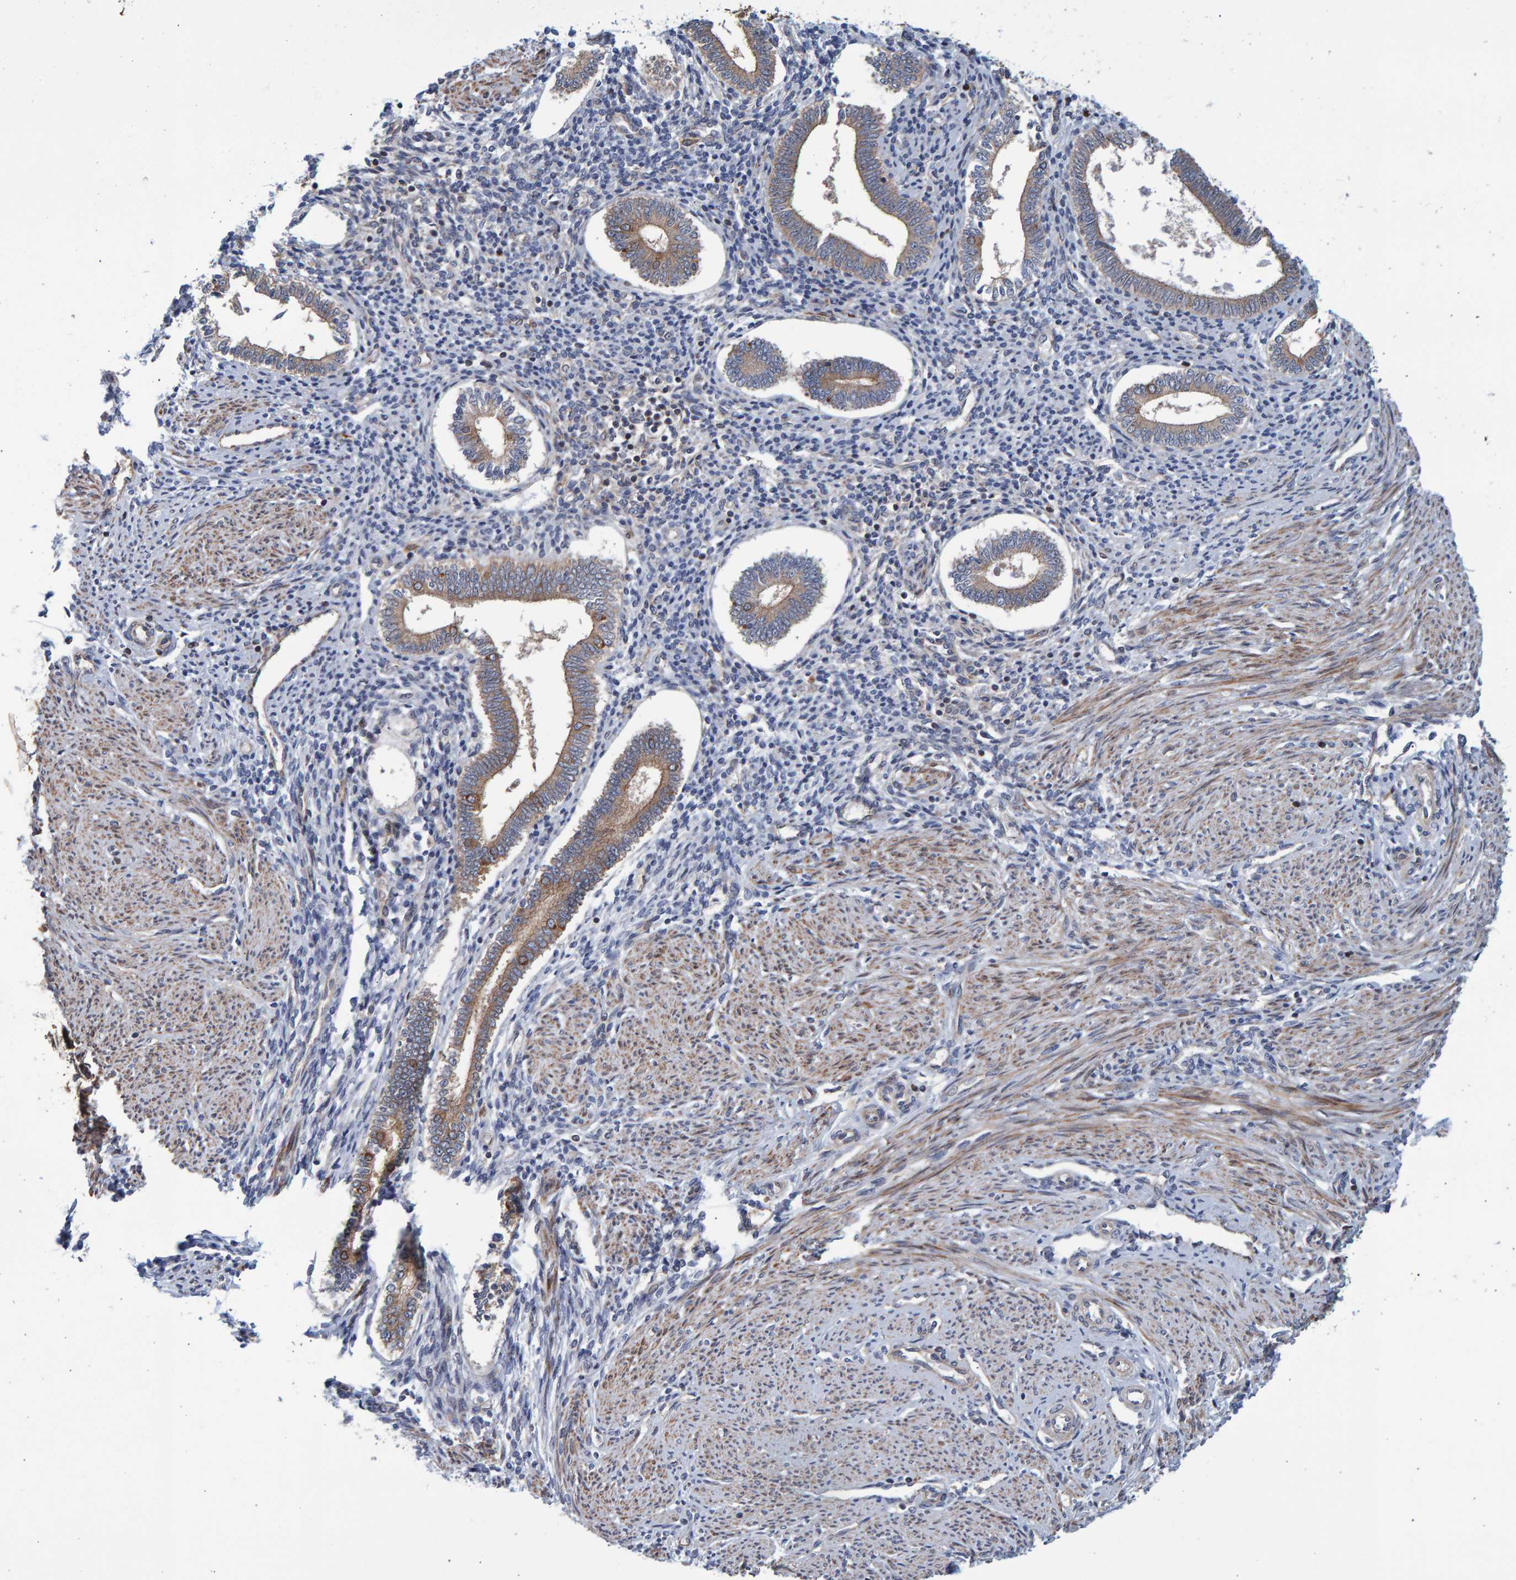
{"staining": {"intensity": "negative", "quantity": "none", "location": "none"}, "tissue": "endometrium", "cell_type": "Cells in endometrial stroma", "image_type": "normal", "snomed": [{"axis": "morphology", "description": "Normal tissue, NOS"}, {"axis": "topography", "description": "Endometrium"}], "caption": "The micrograph shows no significant positivity in cells in endometrial stroma of endometrium. Brightfield microscopy of immunohistochemistry (IHC) stained with DAB (brown) and hematoxylin (blue), captured at high magnification.", "gene": "LRBA", "patient": {"sex": "female", "age": 42}}